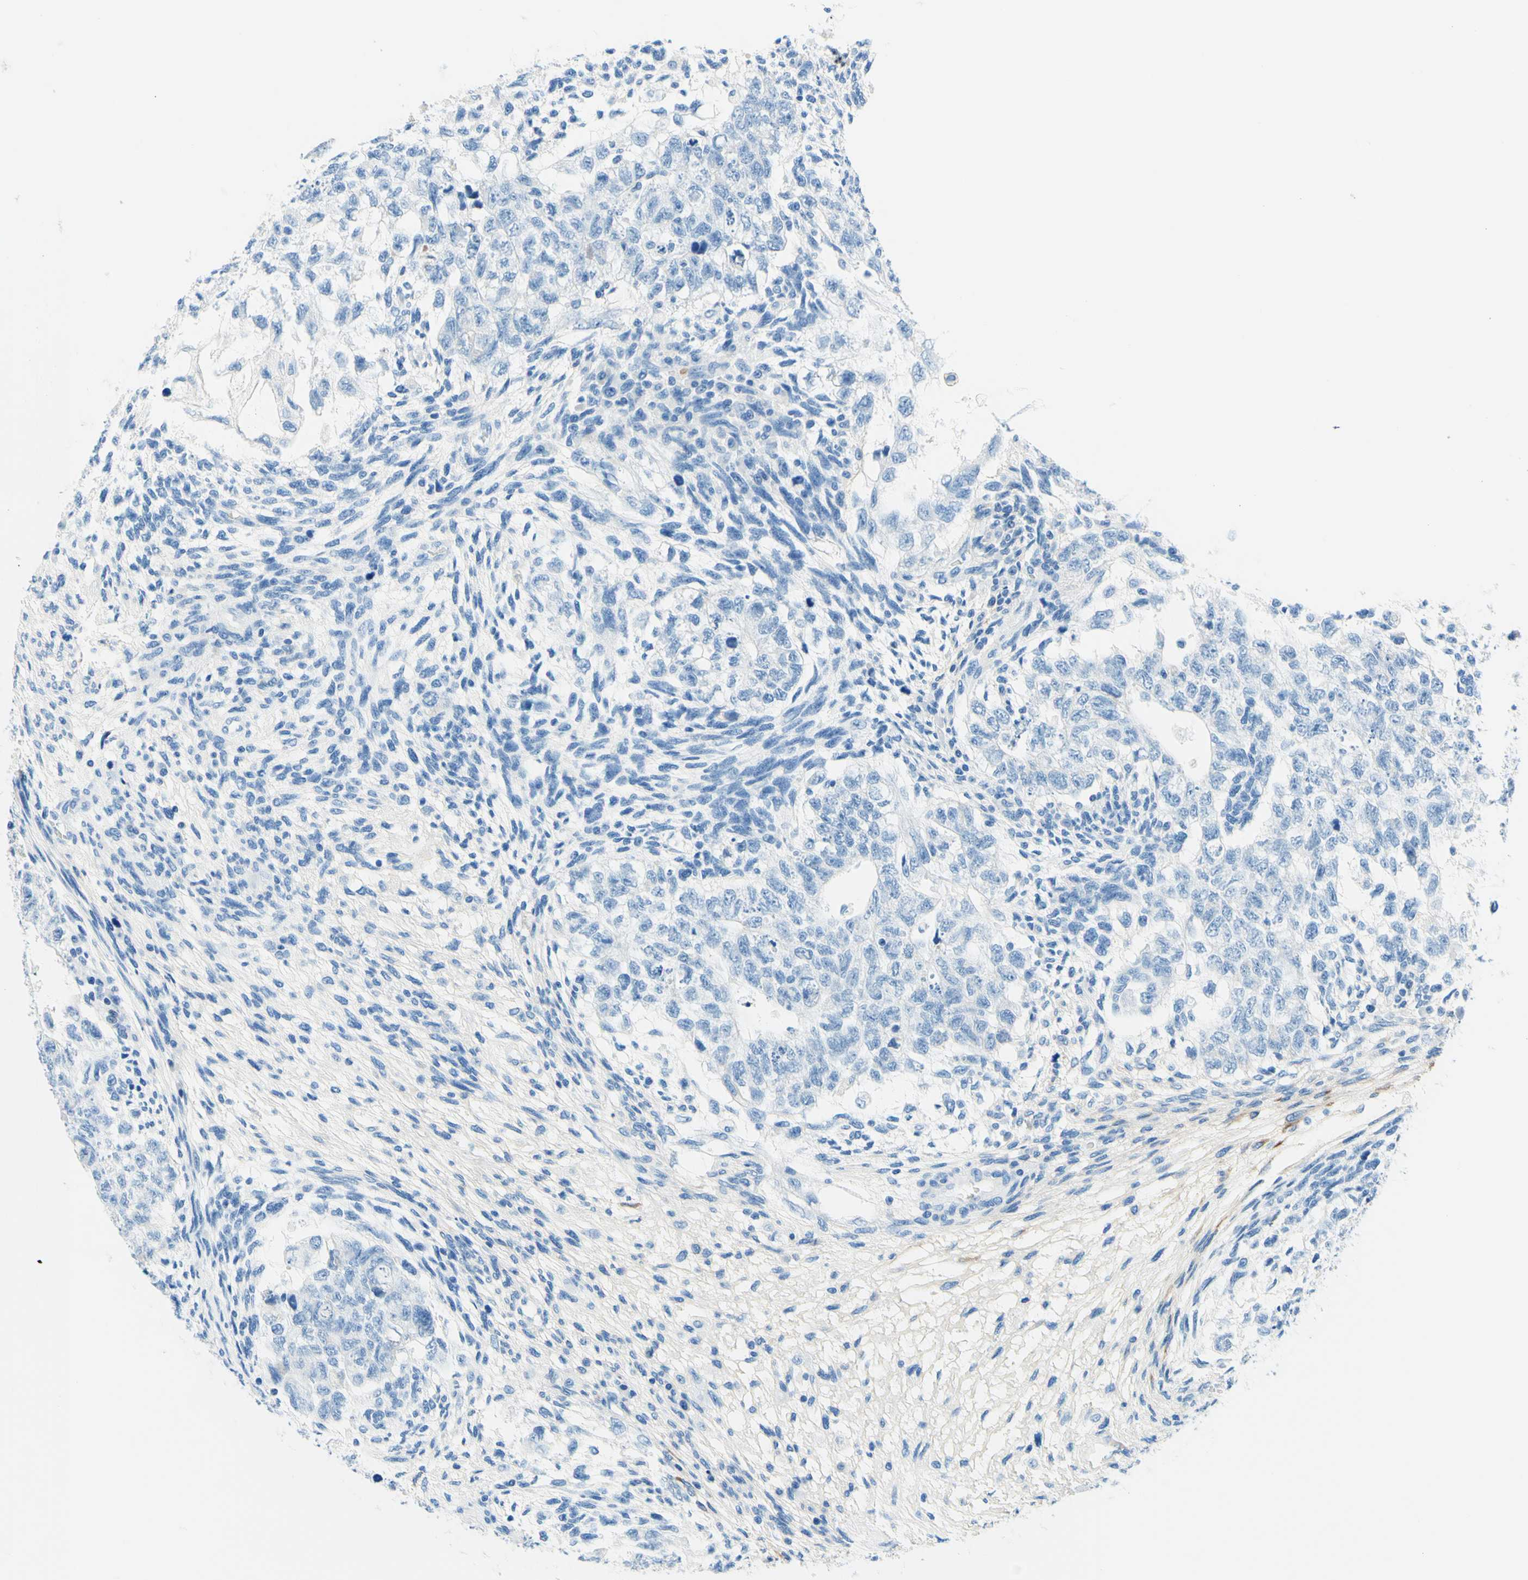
{"staining": {"intensity": "negative", "quantity": "none", "location": "none"}, "tissue": "testis cancer", "cell_type": "Tumor cells", "image_type": "cancer", "snomed": [{"axis": "morphology", "description": "Normal tissue, NOS"}, {"axis": "morphology", "description": "Carcinoma, Embryonal, NOS"}, {"axis": "topography", "description": "Testis"}], "caption": "A photomicrograph of testis embryonal carcinoma stained for a protein displays no brown staining in tumor cells.", "gene": "MFAP5", "patient": {"sex": "male", "age": 36}}